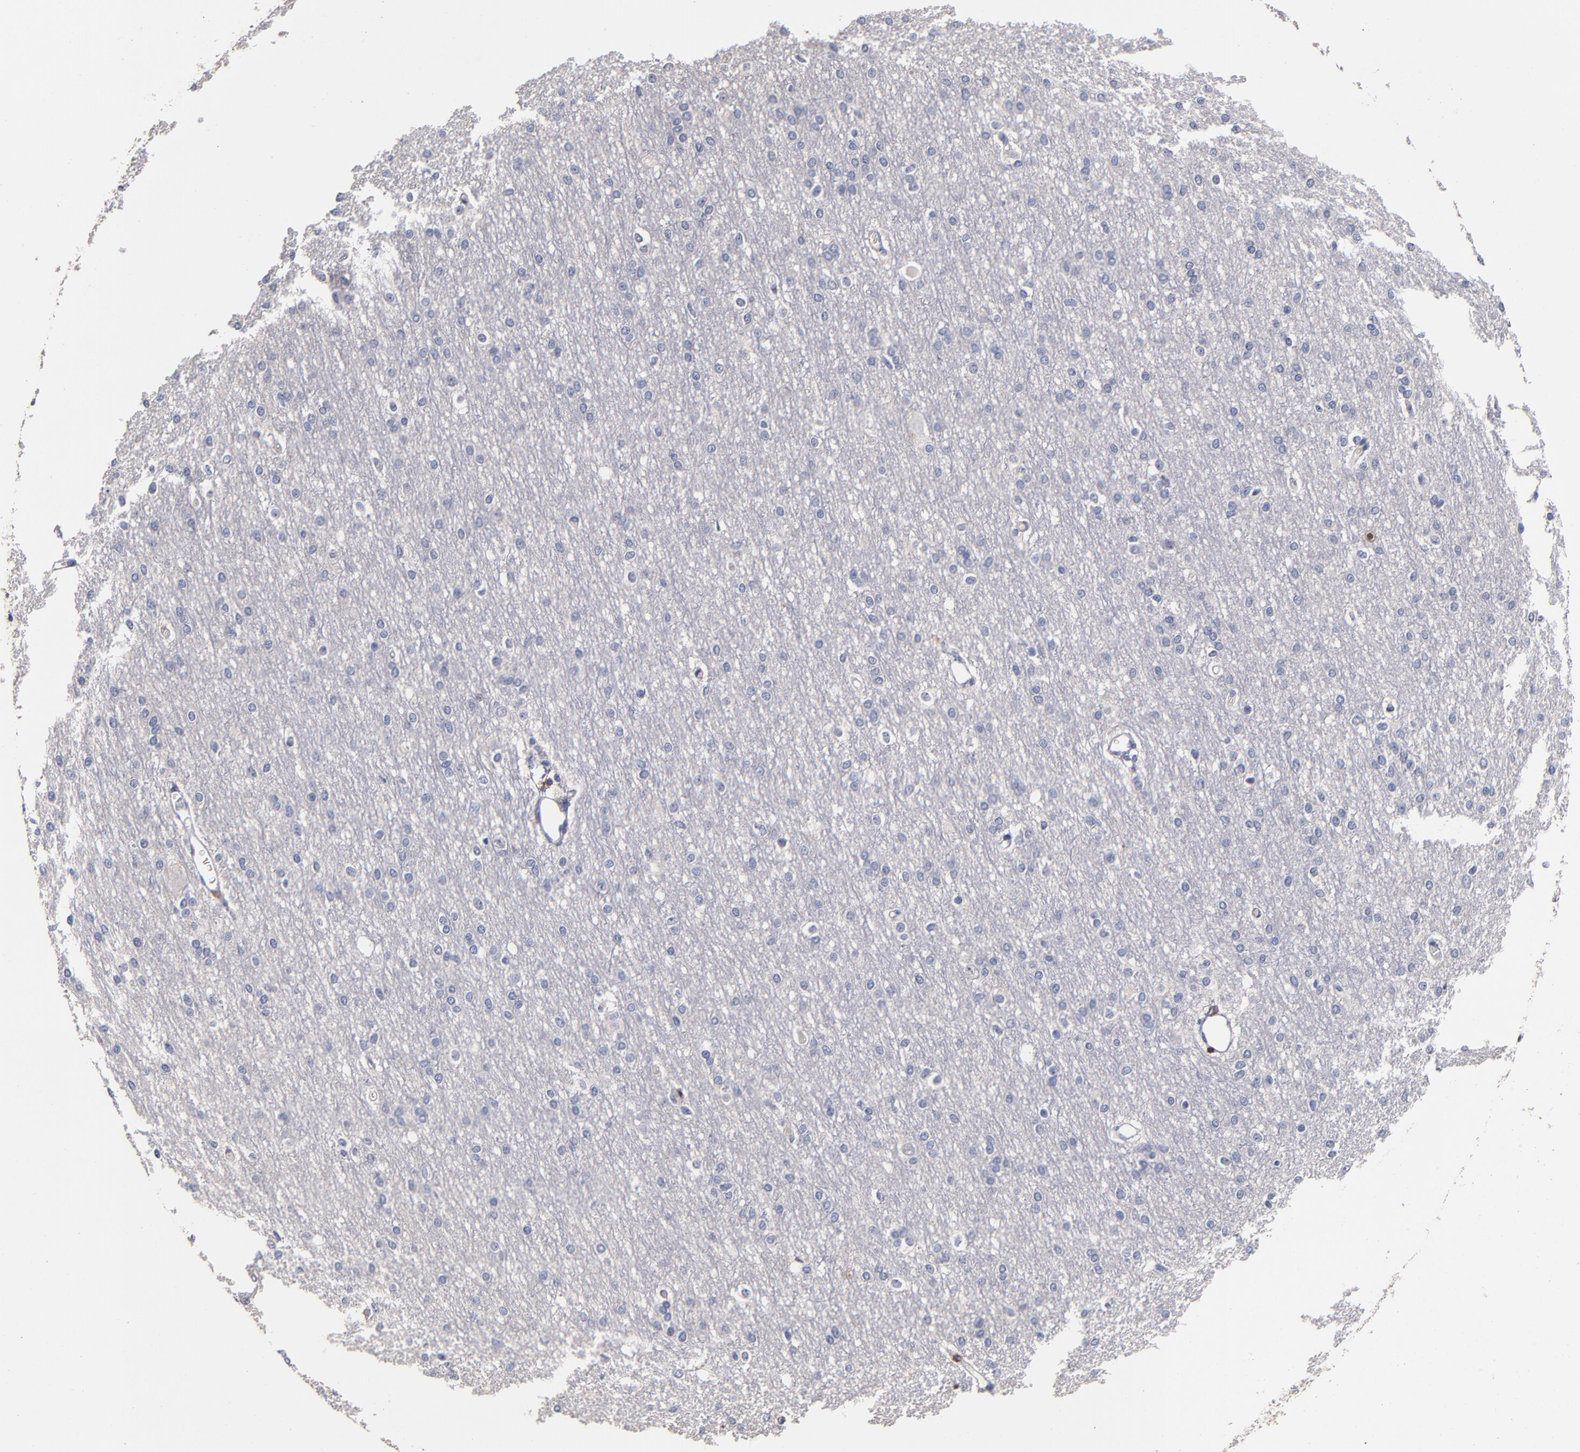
{"staining": {"intensity": "negative", "quantity": "none", "location": "none"}, "tissue": "cerebral cortex", "cell_type": "Endothelial cells", "image_type": "normal", "snomed": [{"axis": "morphology", "description": "Normal tissue, NOS"}, {"axis": "morphology", "description": "Inflammation, NOS"}, {"axis": "topography", "description": "Cerebral cortex"}], "caption": "Immunohistochemistry (IHC) photomicrograph of normal cerebral cortex stained for a protein (brown), which shows no expression in endothelial cells.", "gene": "TRAT1", "patient": {"sex": "male", "age": 6}}